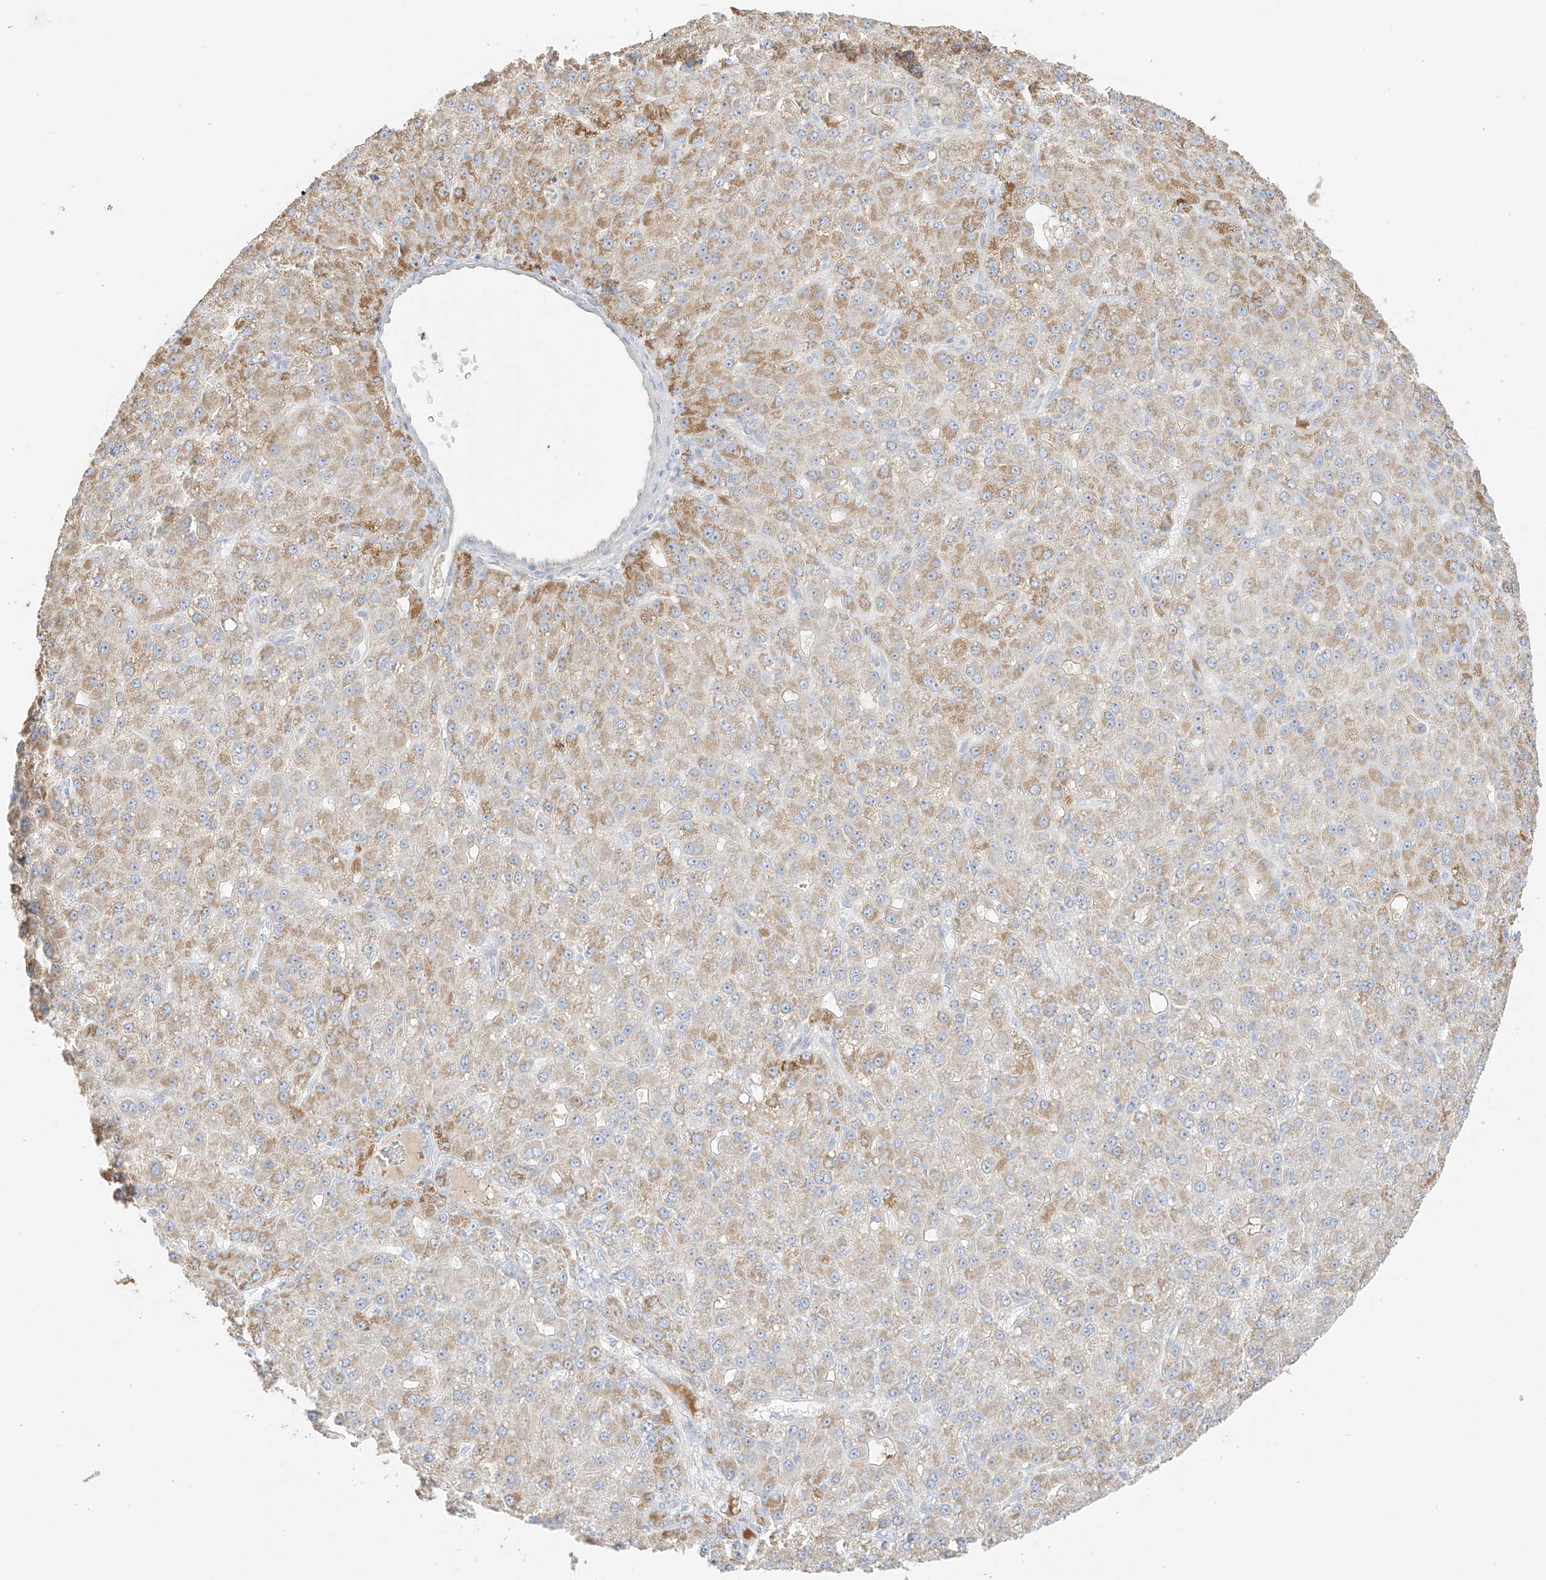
{"staining": {"intensity": "moderate", "quantity": "<25%", "location": "cytoplasmic/membranous"}, "tissue": "liver cancer", "cell_type": "Tumor cells", "image_type": "cancer", "snomed": [{"axis": "morphology", "description": "Carcinoma, Hepatocellular, NOS"}, {"axis": "topography", "description": "Liver"}], "caption": "Protein staining demonstrates moderate cytoplasmic/membranous expression in about <25% of tumor cells in liver cancer.", "gene": "ZBTB41", "patient": {"sex": "male", "age": 67}}